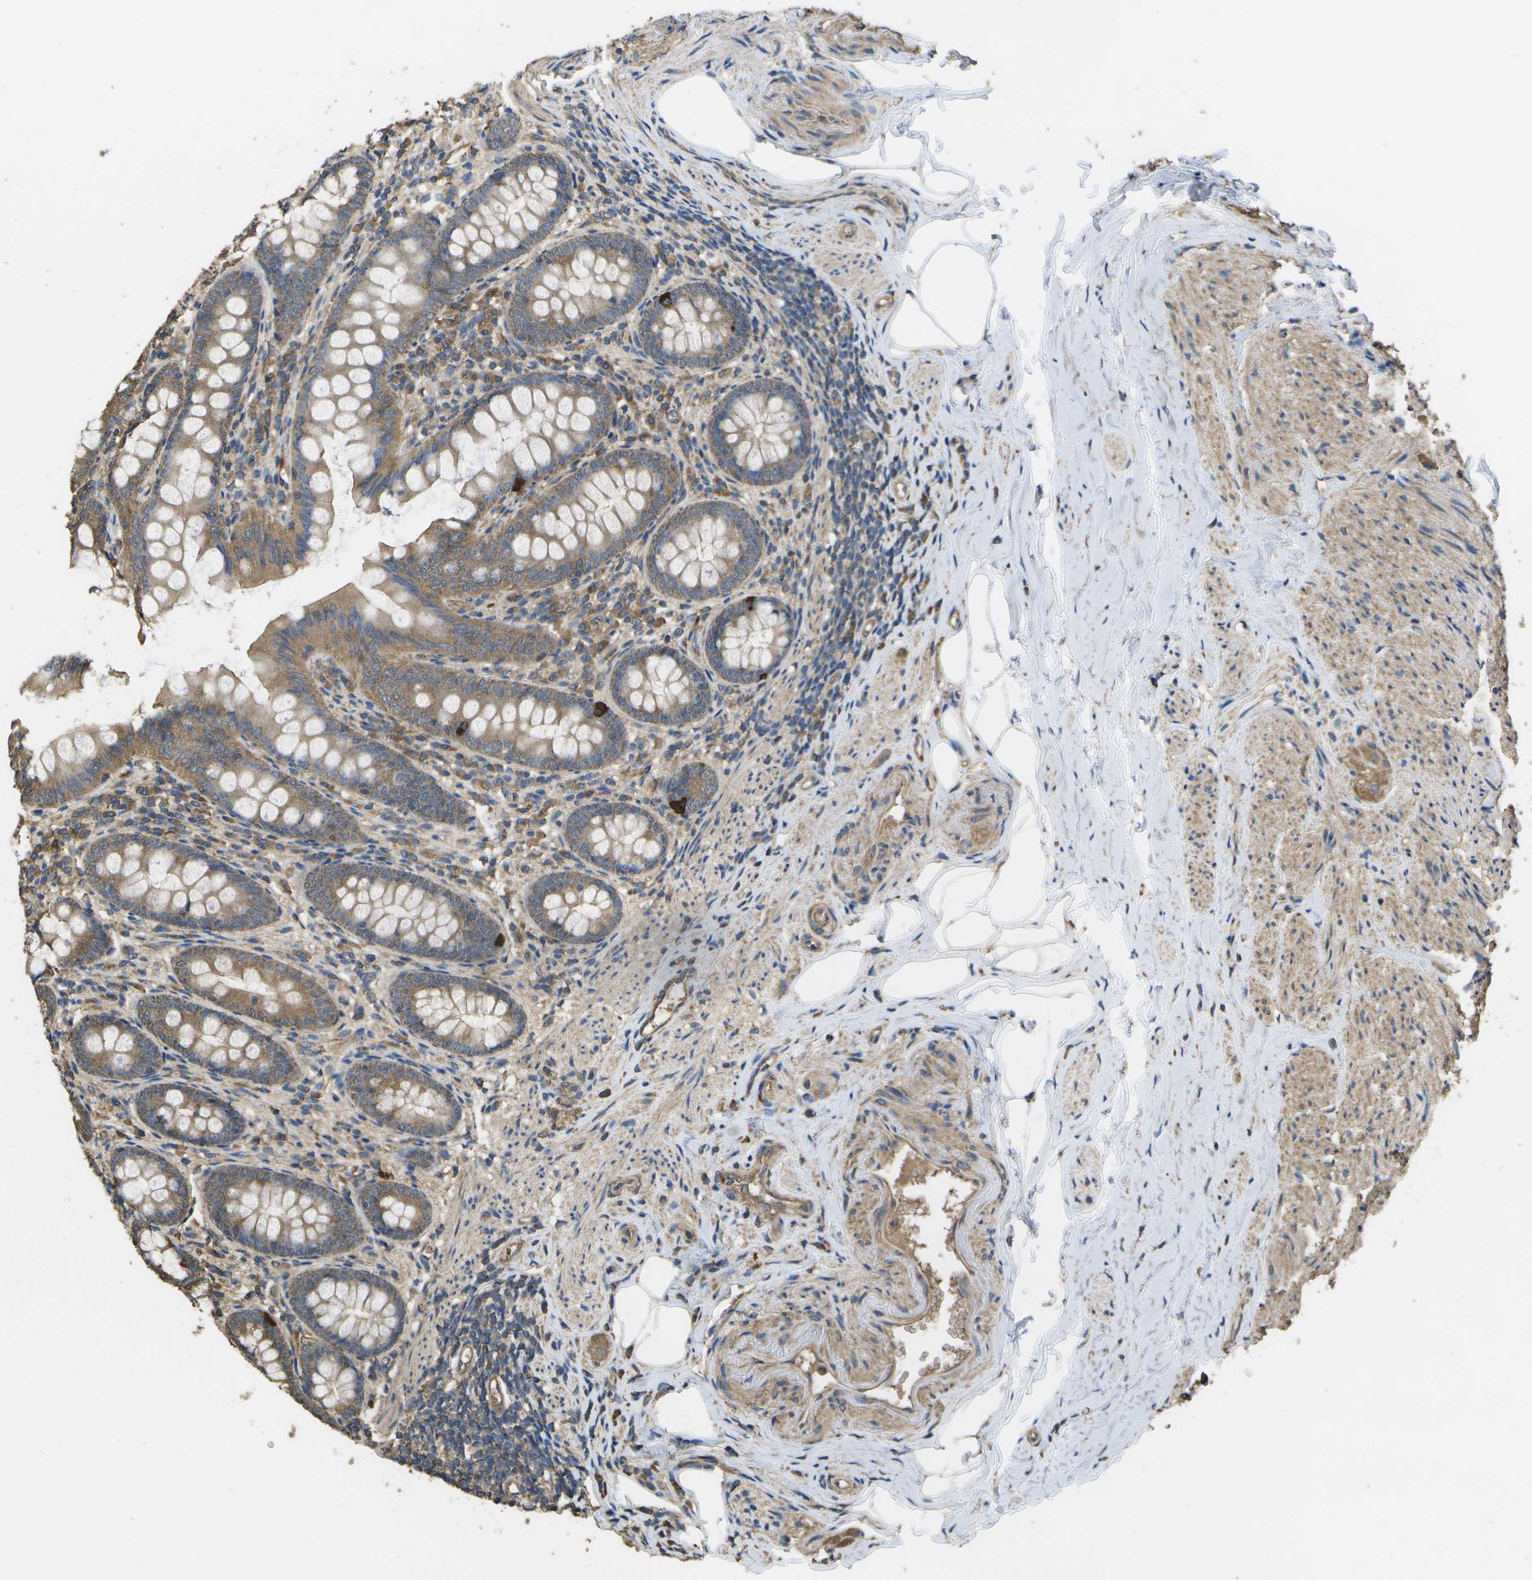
{"staining": {"intensity": "moderate", "quantity": ">75%", "location": "cytoplasmic/membranous"}, "tissue": "appendix", "cell_type": "Glandular cells", "image_type": "normal", "snomed": [{"axis": "morphology", "description": "Normal tissue, NOS"}, {"axis": "topography", "description": "Appendix"}], "caption": "Glandular cells display medium levels of moderate cytoplasmic/membranous staining in approximately >75% of cells in normal human appendix. Immunohistochemistry stains the protein in brown and the nuclei are stained blue.", "gene": "SACS", "patient": {"sex": "female", "age": 77}}